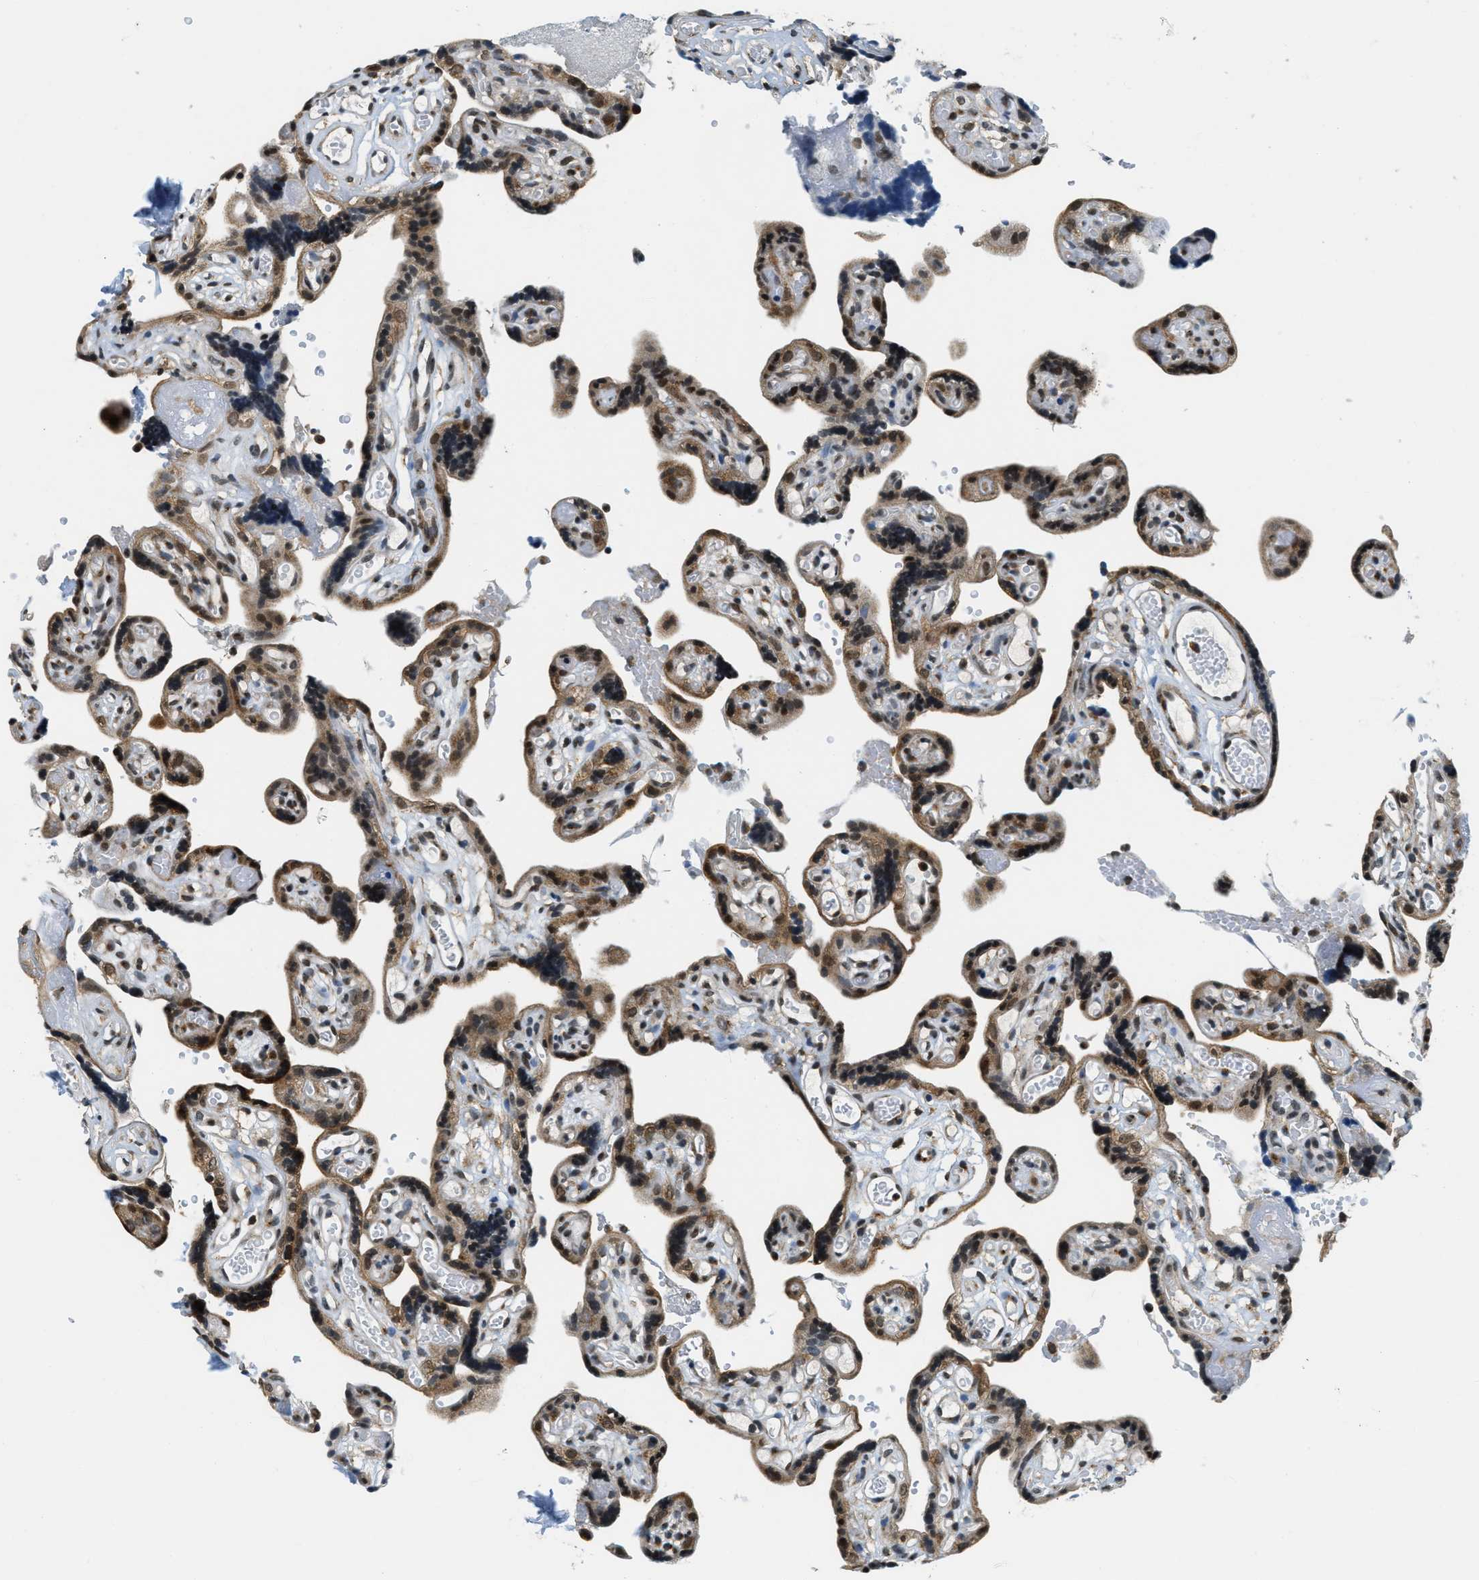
{"staining": {"intensity": "weak", "quantity": ">75%", "location": "cytoplasmic/membranous"}, "tissue": "placenta", "cell_type": "Decidual cells", "image_type": "normal", "snomed": [{"axis": "morphology", "description": "Normal tissue, NOS"}, {"axis": "topography", "description": "Placenta"}], "caption": "An immunohistochemistry photomicrograph of normal tissue is shown. Protein staining in brown highlights weak cytoplasmic/membranous positivity in placenta within decidual cells. (Brightfield microscopy of DAB IHC at high magnification).", "gene": "RAB11FIP1", "patient": {"sex": "female", "age": 30}}